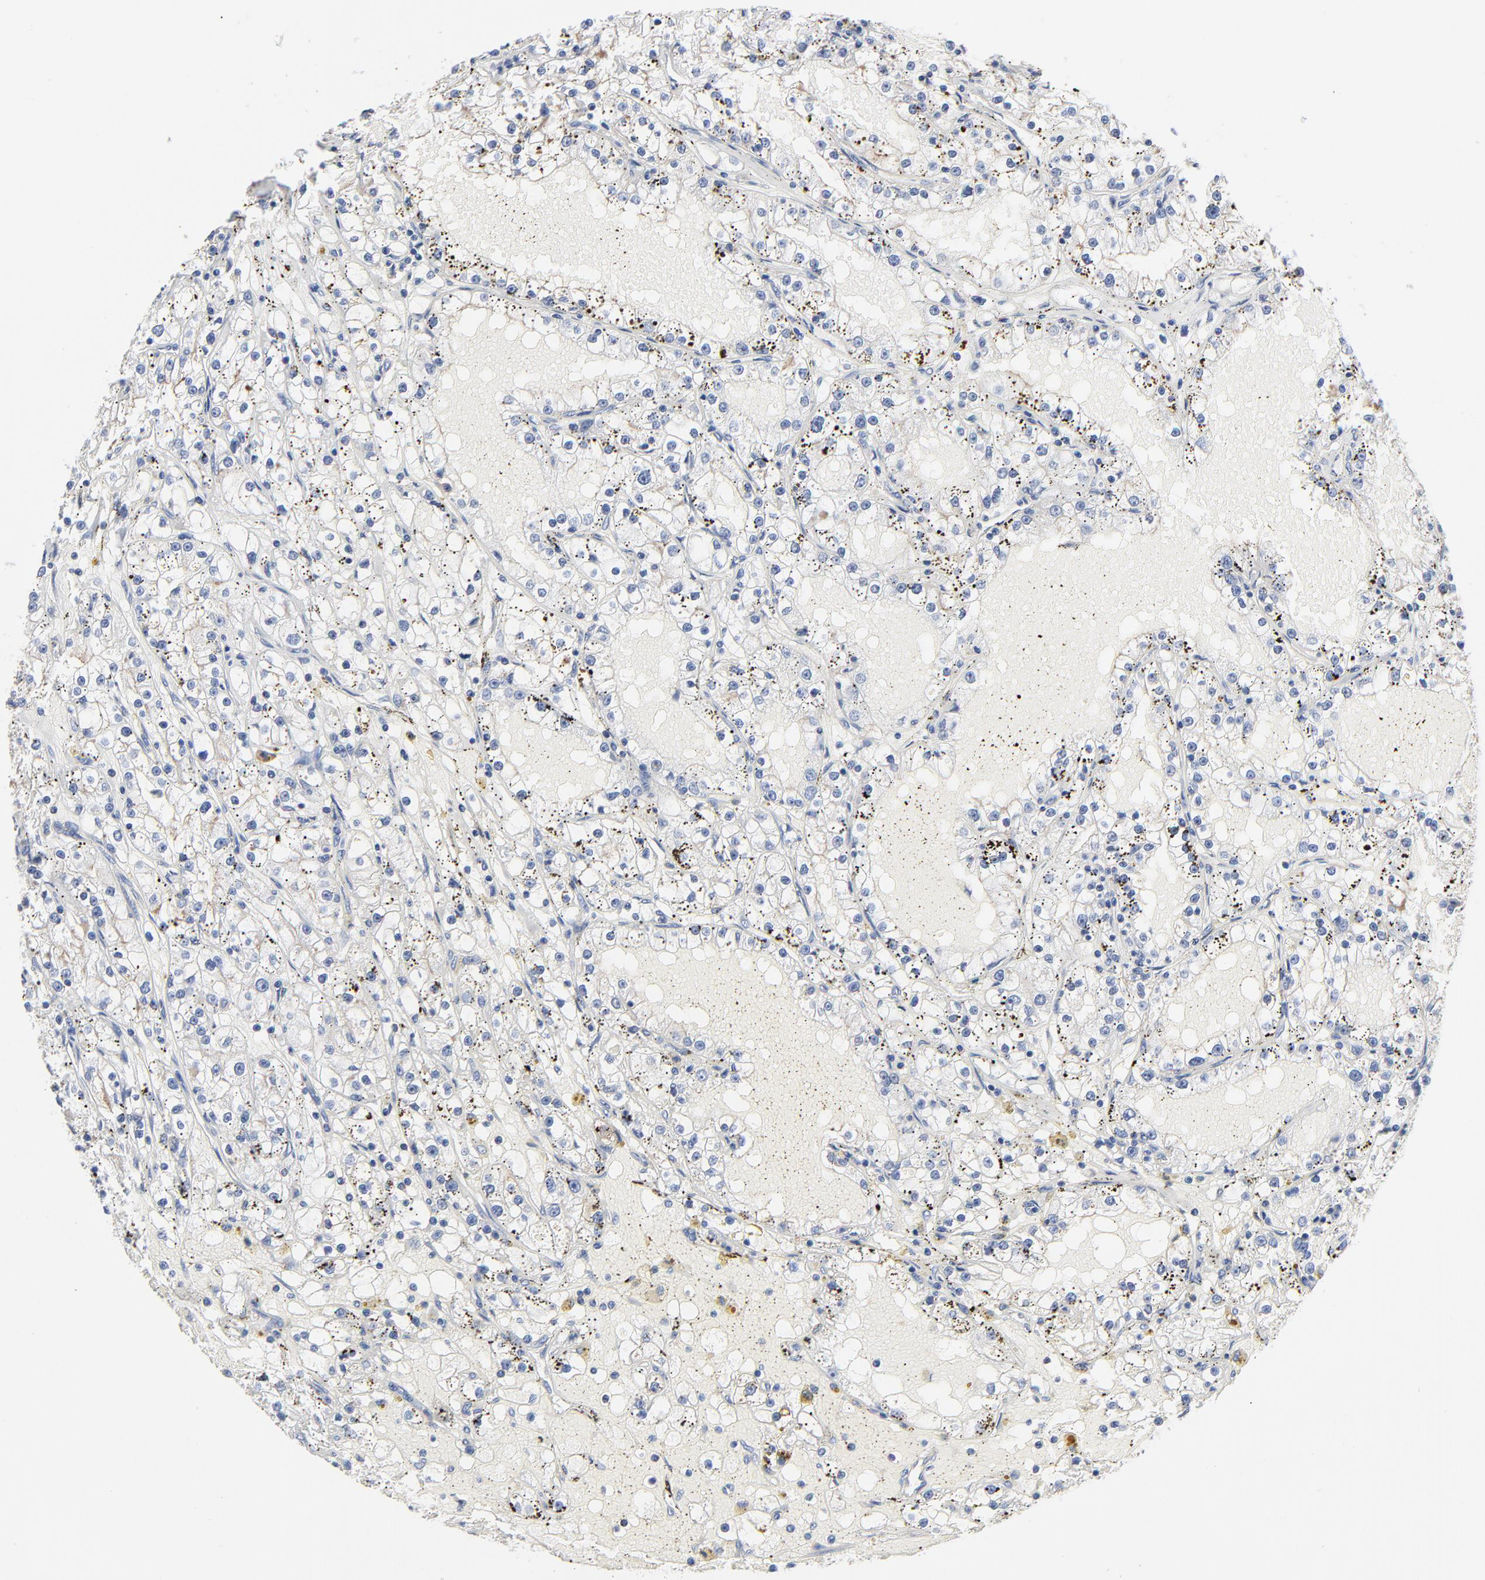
{"staining": {"intensity": "negative", "quantity": "none", "location": "none"}, "tissue": "renal cancer", "cell_type": "Tumor cells", "image_type": "cancer", "snomed": [{"axis": "morphology", "description": "Adenocarcinoma, NOS"}, {"axis": "topography", "description": "Kidney"}], "caption": "There is no significant staining in tumor cells of renal cancer.", "gene": "CD2AP", "patient": {"sex": "male", "age": 56}}